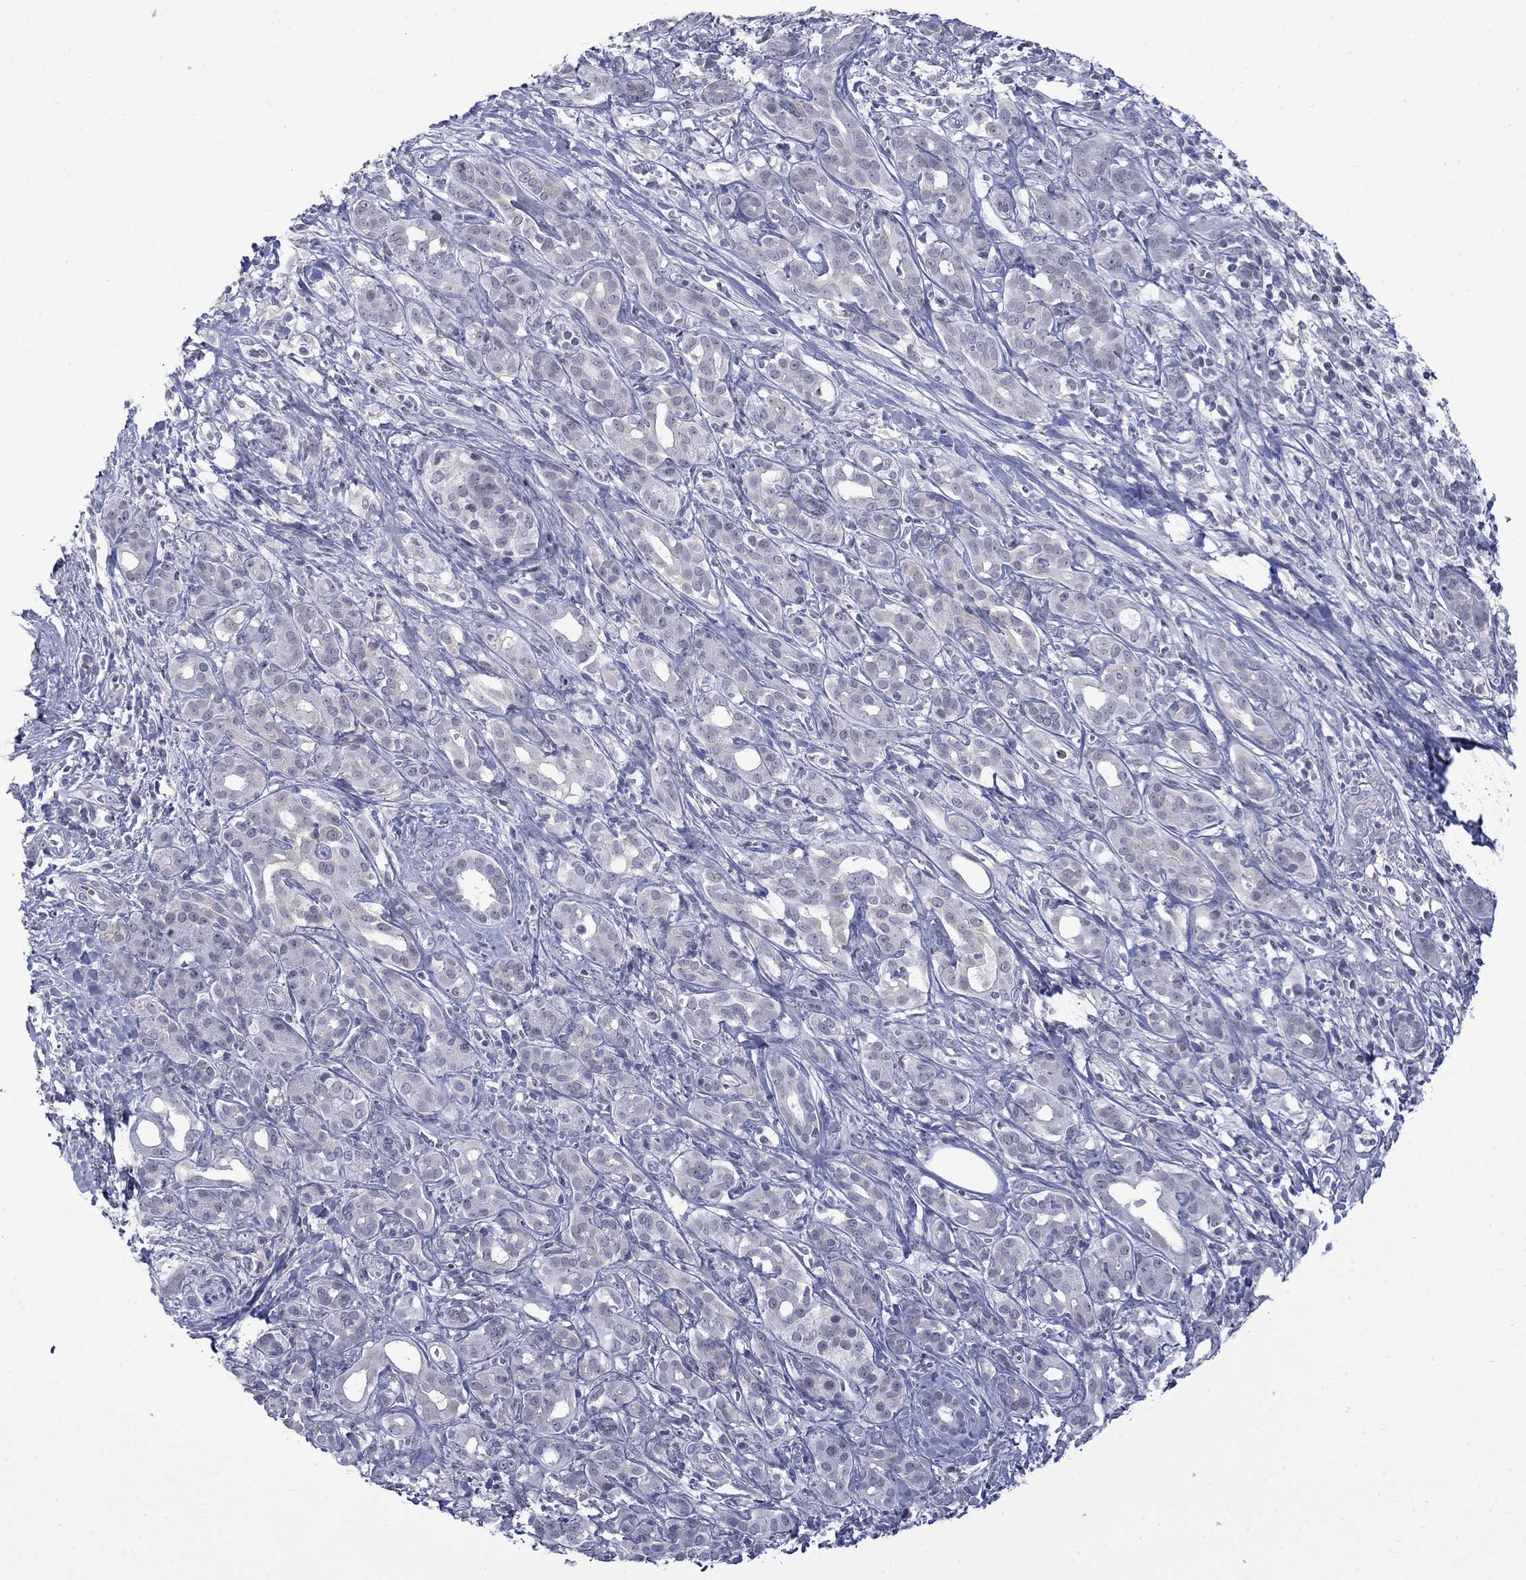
{"staining": {"intensity": "negative", "quantity": "none", "location": "none"}, "tissue": "pancreatic cancer", "cell_type": "Tumor cells", "image_type": "cancer", "snomed": [{"axis": "morphology", "description": "Adenocarcinoma, NOS"}, {"axis": "topography", "description": "Pancreas"}], "caption": "The histopathology image displays no significant staining in tumor cells of pancreatic cancer (adenocarcinoma).", "gene": "NSMF", "patient": {"sex": "male", "age": 61}}